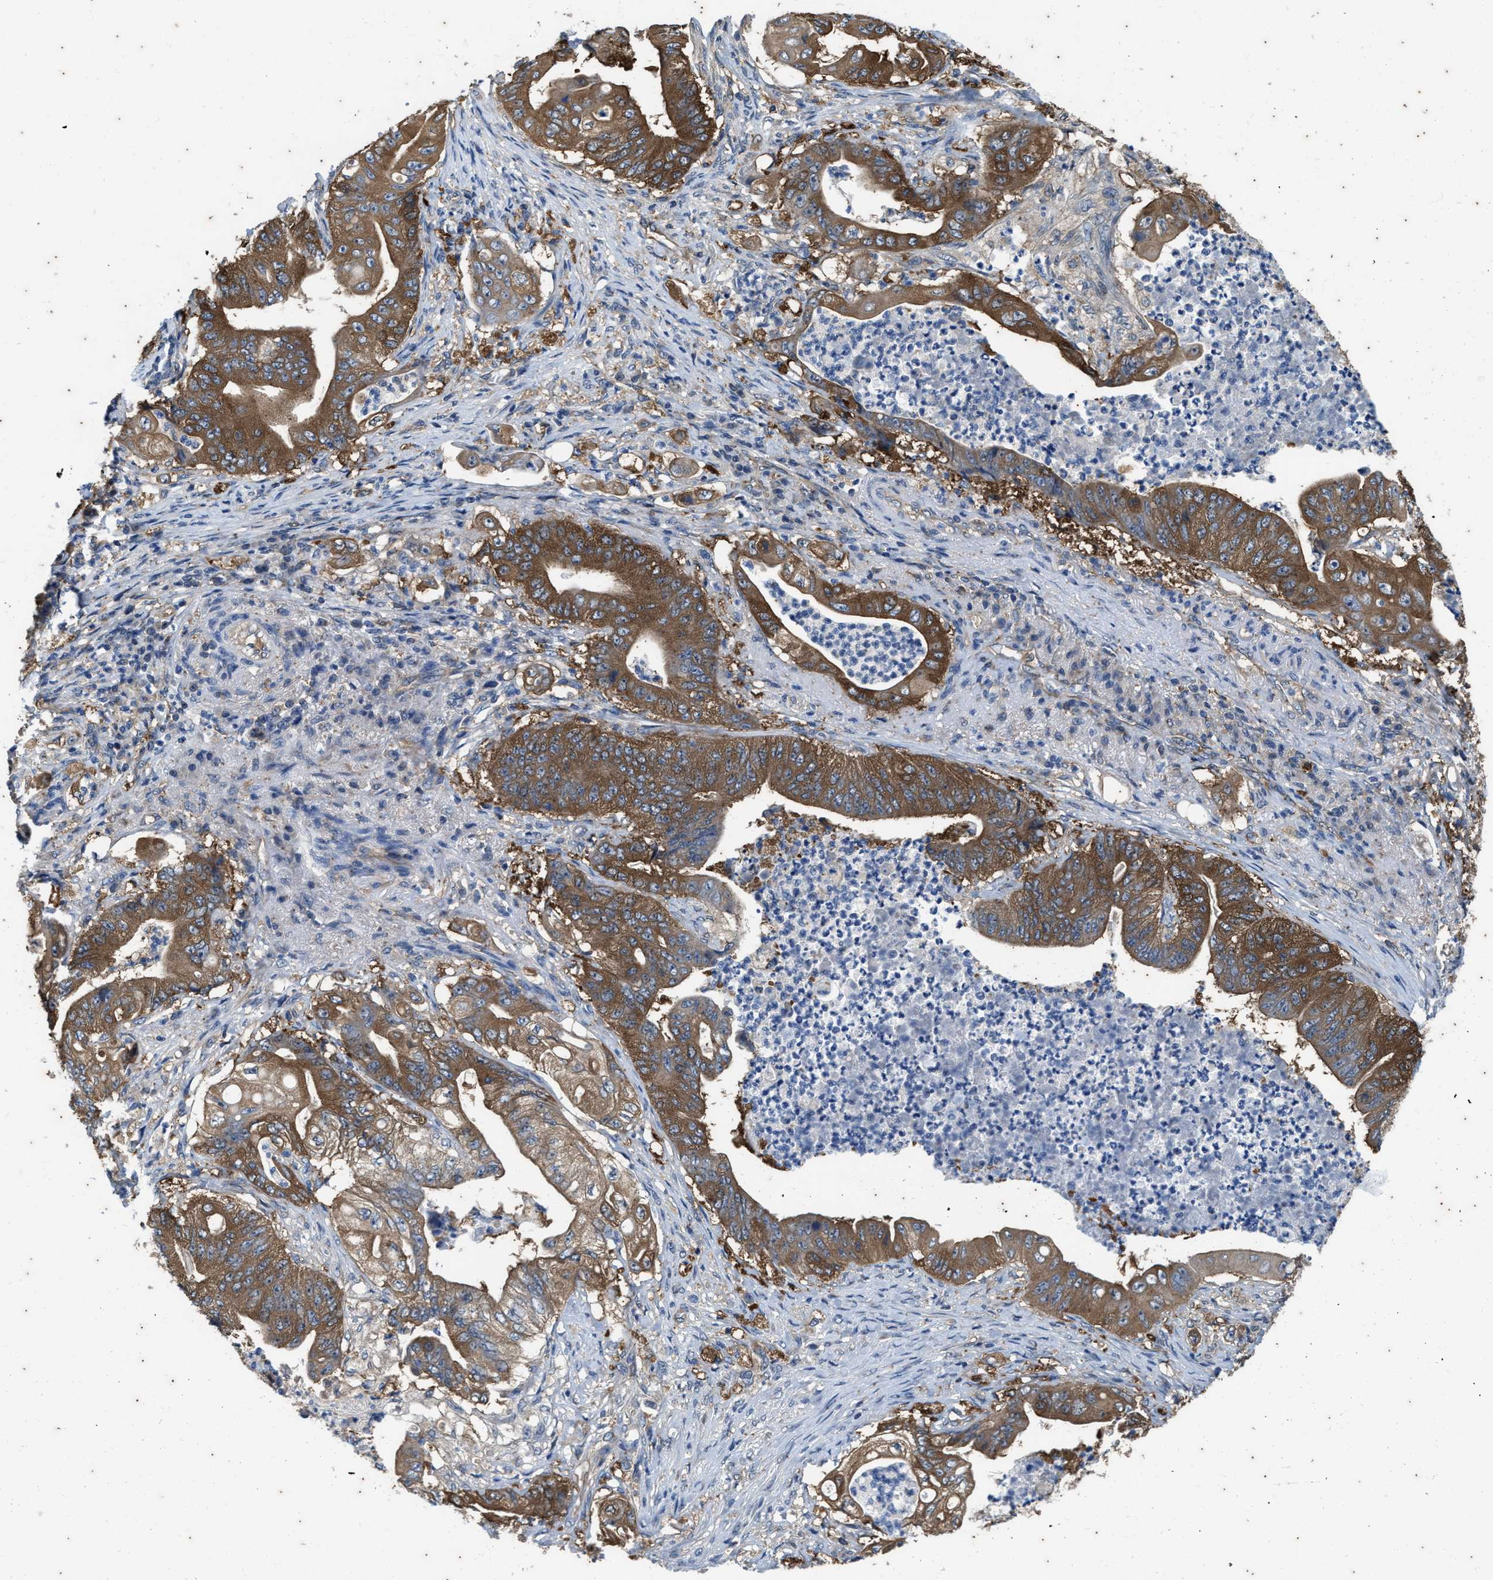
{"staining": {"intensity": "moderate", "quantity": ">75%", "location": "cytoplasmic/membranous"}, "tissue": "stomach cancer", "cell_type": "Tumor cells", "image_type": "cancer", "snomed": [{"axis": "morphology", "description": "Adenocarcinoma, NOS"}, {"axis": "topography", "description": "Stomach"}], "caption": "There is medium levels of moderate cytoplasmic/membranous staining in tumor cells of stomach cancer, as demonstrated by immunohistochemical staining (brown color).", "gene": "COX19", "patient": {"sex": "female", "age": 73}}